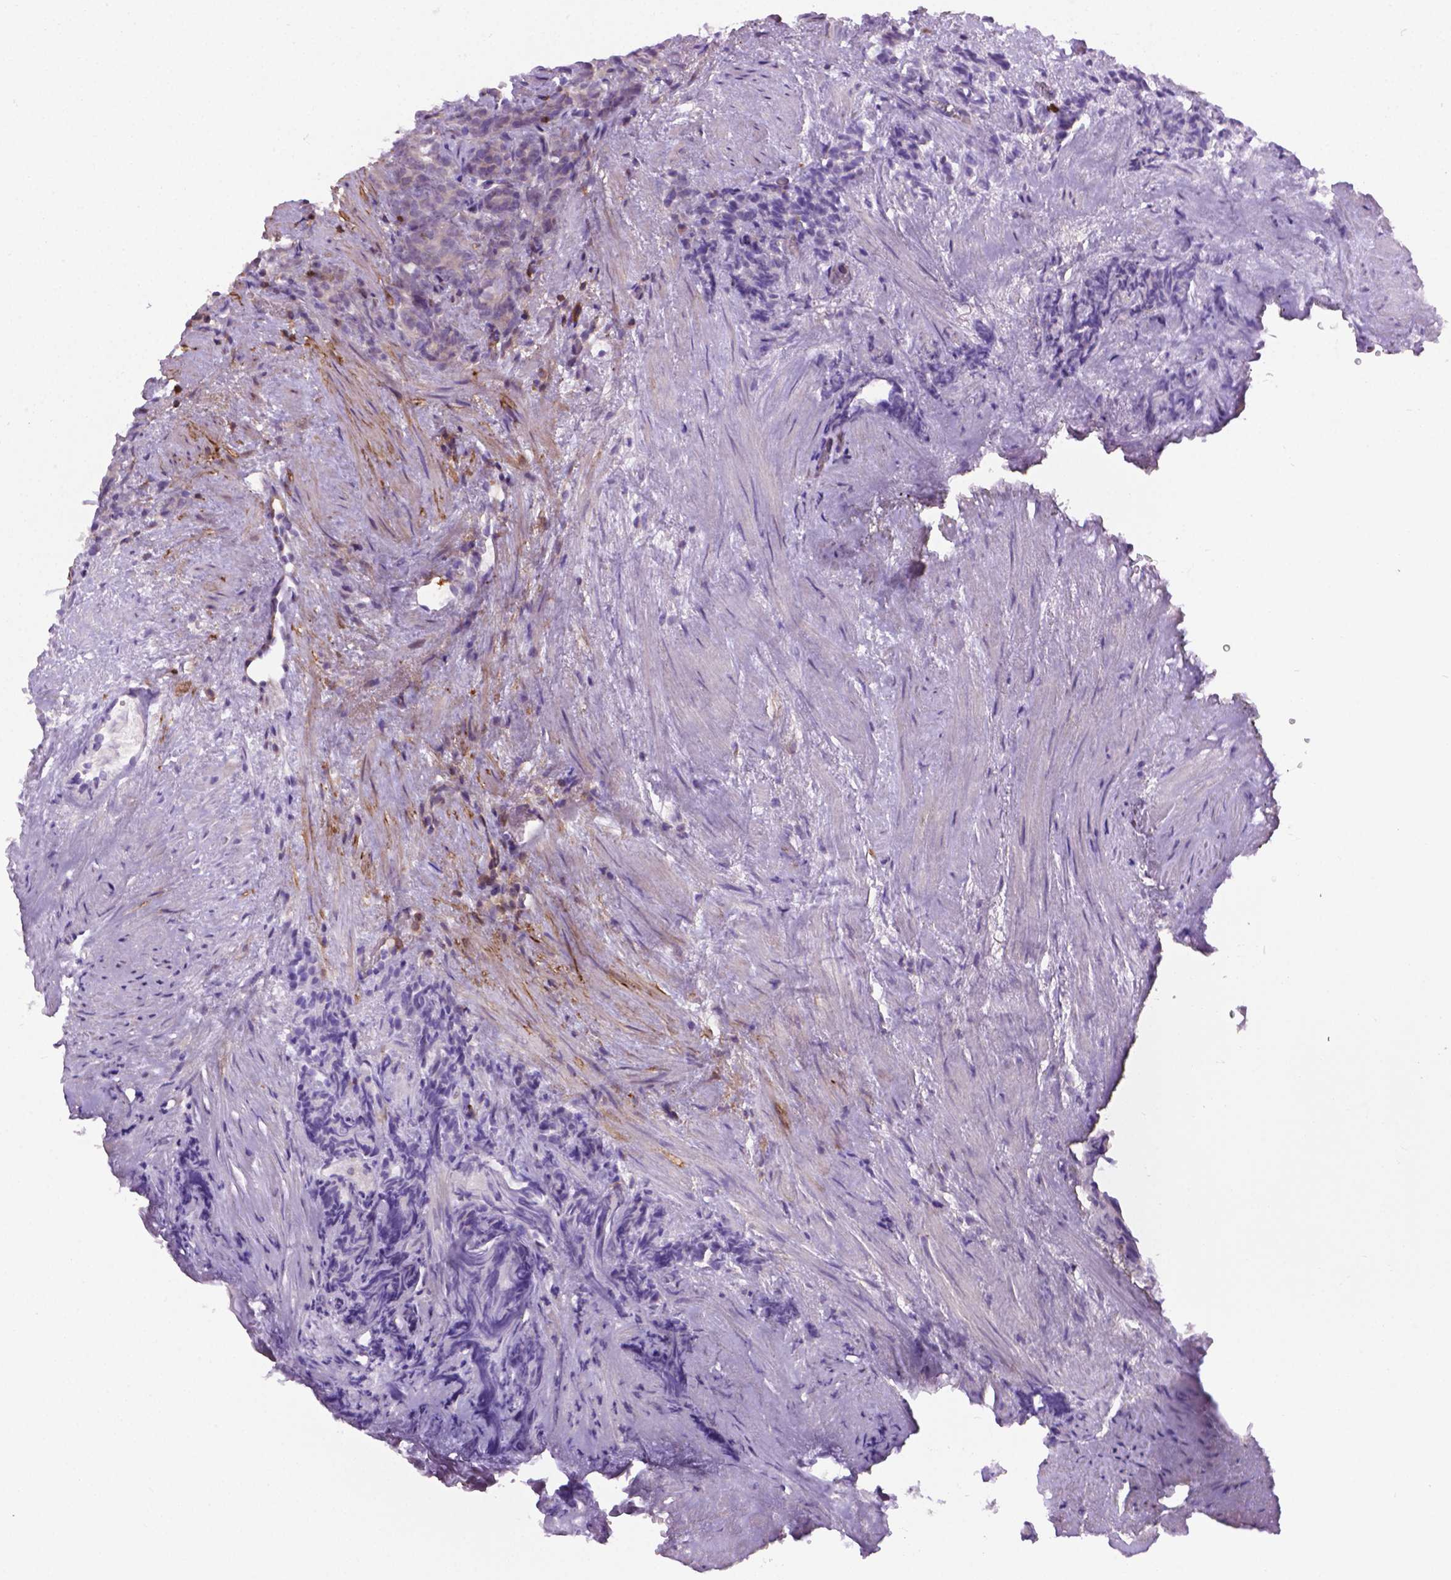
{"staining": {"intensity": "negative", "quantity": "none", "location": "none"}, "tissue": "prostate cancer", "cell_type": "Tumor cells", "image_type": "cancer", "snomed": [{"axis": "morphology", "description": "Adenocarcinoma, High grade"}, {"axis": "topography", "description": "Prostate"}], "caption": "The micrograph shows no significant staining in tumor cells of prostate cancer (high-grade adenocarcinoma).", "gene": "ACAD10", "patient": {"sex": "male", "age": 84}}